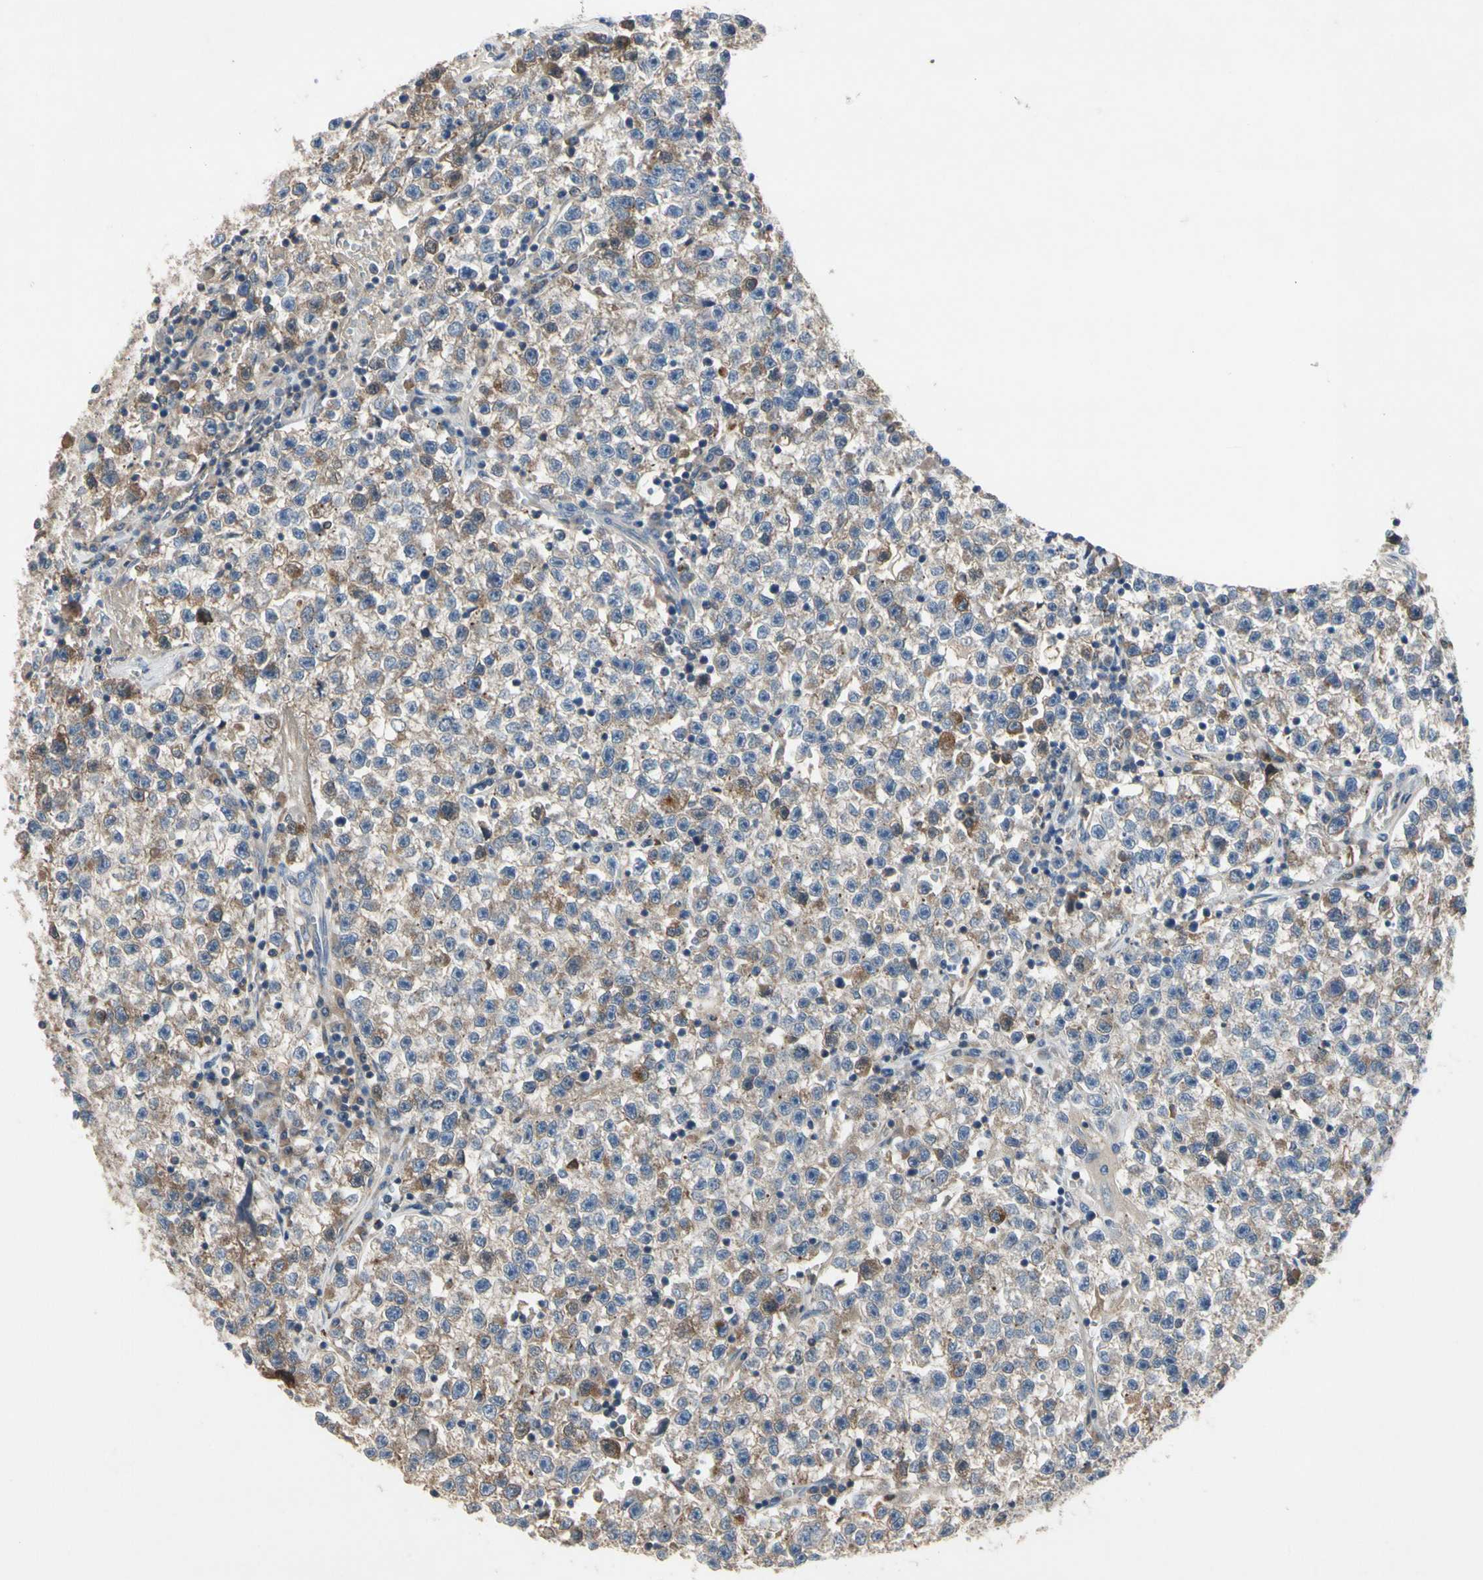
{"staining": {"intensity": "moderate", "quantity": "<25%", "location": "cytoplasmic/membranous"}, "tissue": "testis cancer", "cell_type": "Tumor cells", "image_type": "cancer", "snomed": [{"axis": "morphology", "description": "Seminoma, NOS"}, {"axis": "topography", "description": "Testis"}], "caption": "Immunohistochemistry of human testis cancer (seminoma) reveals low levels of moderate cytoplasmic/membranous staining in approximately <25% of tumor cells.", "gene": "CRTAC1", "patient": {"sex": "male", "age": 22}}